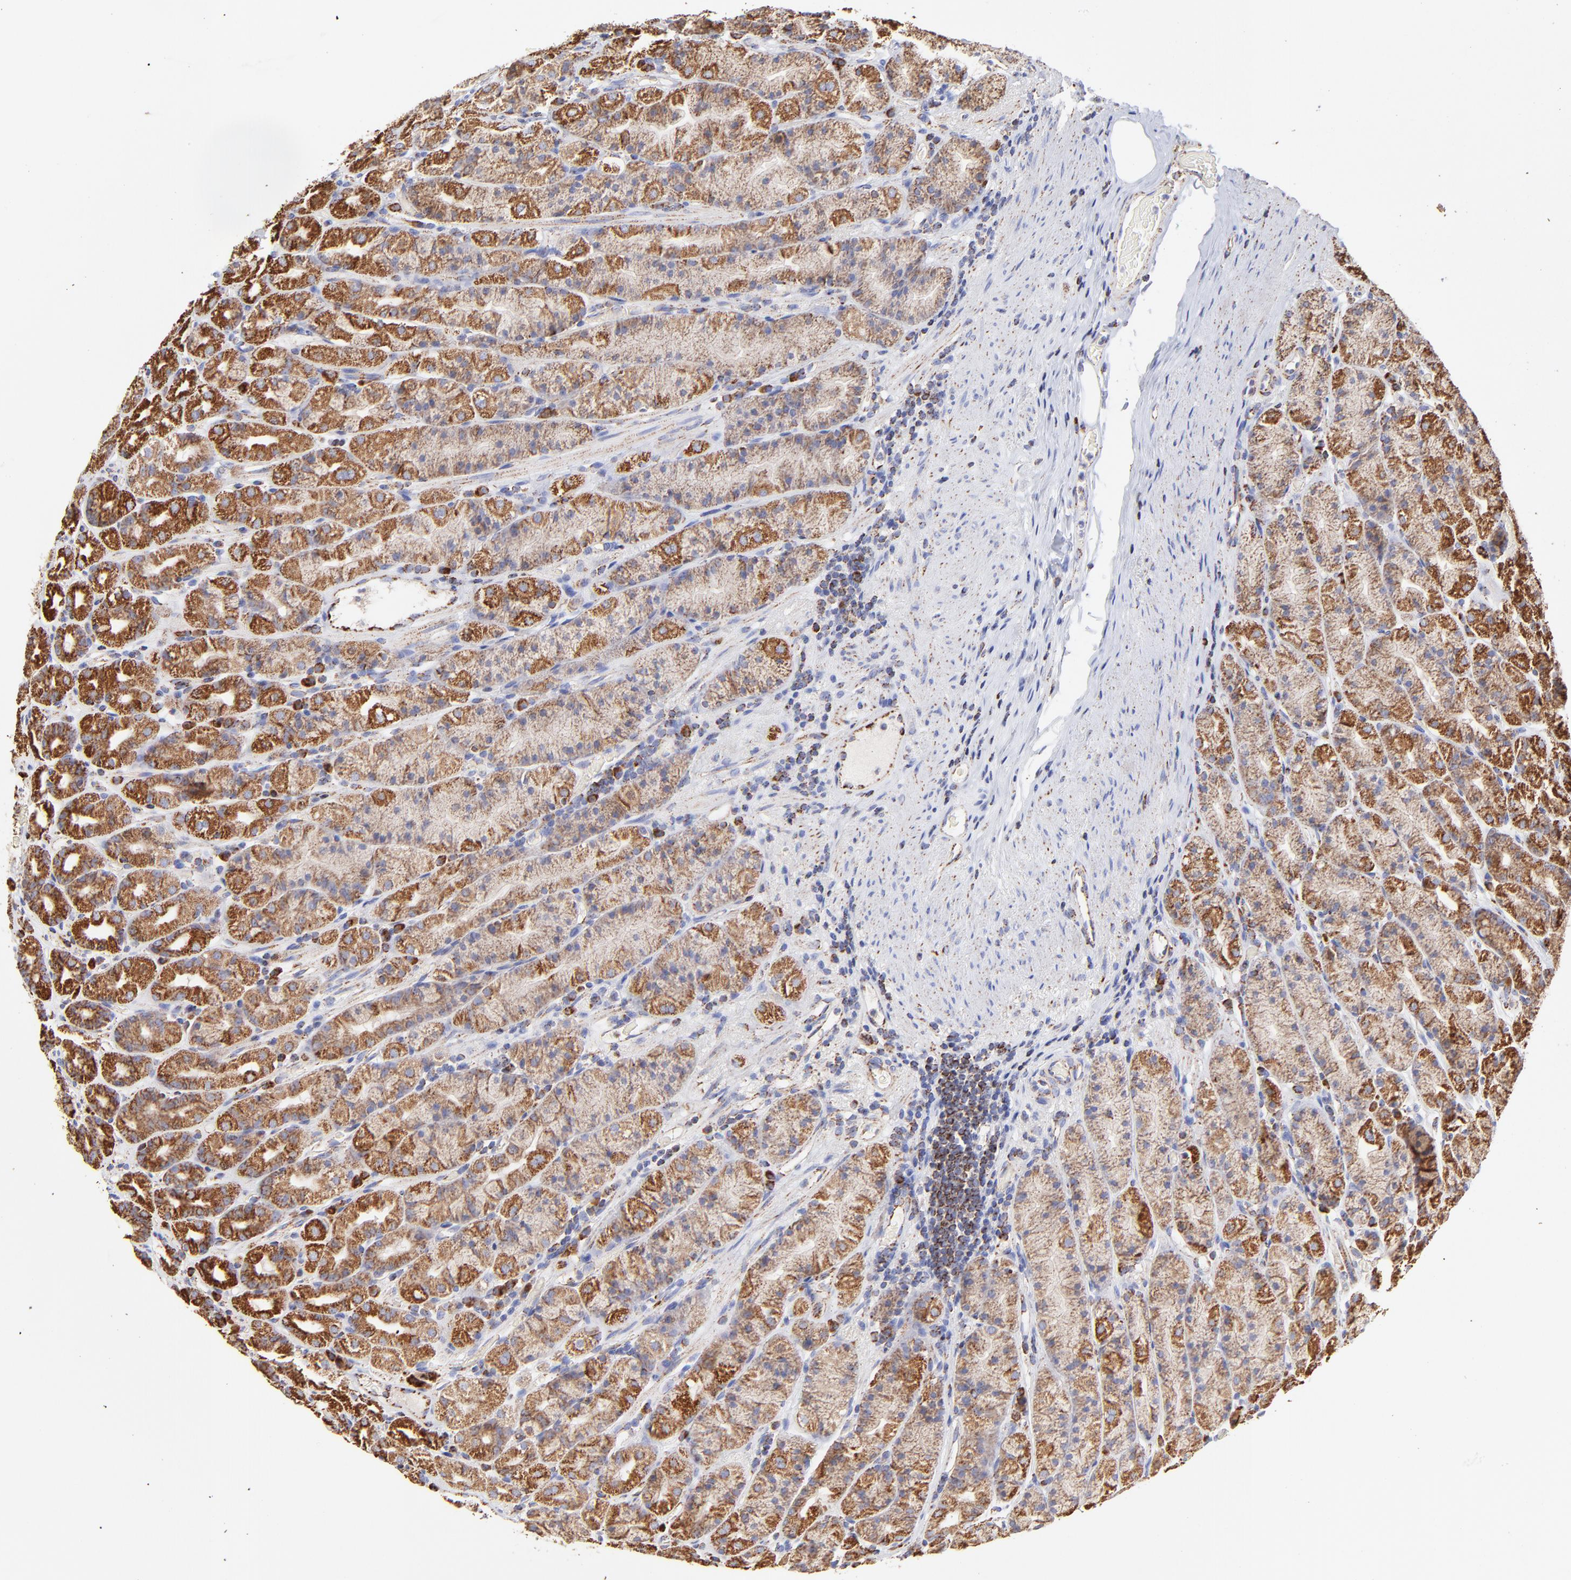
{"staining": {"intensity": "moderate", "quantity": "25%-75%", "location": "cytoplasmic/membranous"}, "tissue": "stomach", "cell_type": "Glandular cells", "image_type": "normal", "snomed": [{"axis": "morphology", "description": "Normal tissue, NOS"}, {"axis": "topography", "description": "Stomach, upper"}], "caption": "DAB (3,3'-diaminobenzidine) immunohistochemical staining of normal human stomach demonstrates moderate cytoplasmic/membranous protein expression in about 25%-75% of glandular cells. (DAB = brown stain, brightfield microscopy at high magnification).", "gene": "ECH1", "patient": {"sex": "male", "age": 68}}